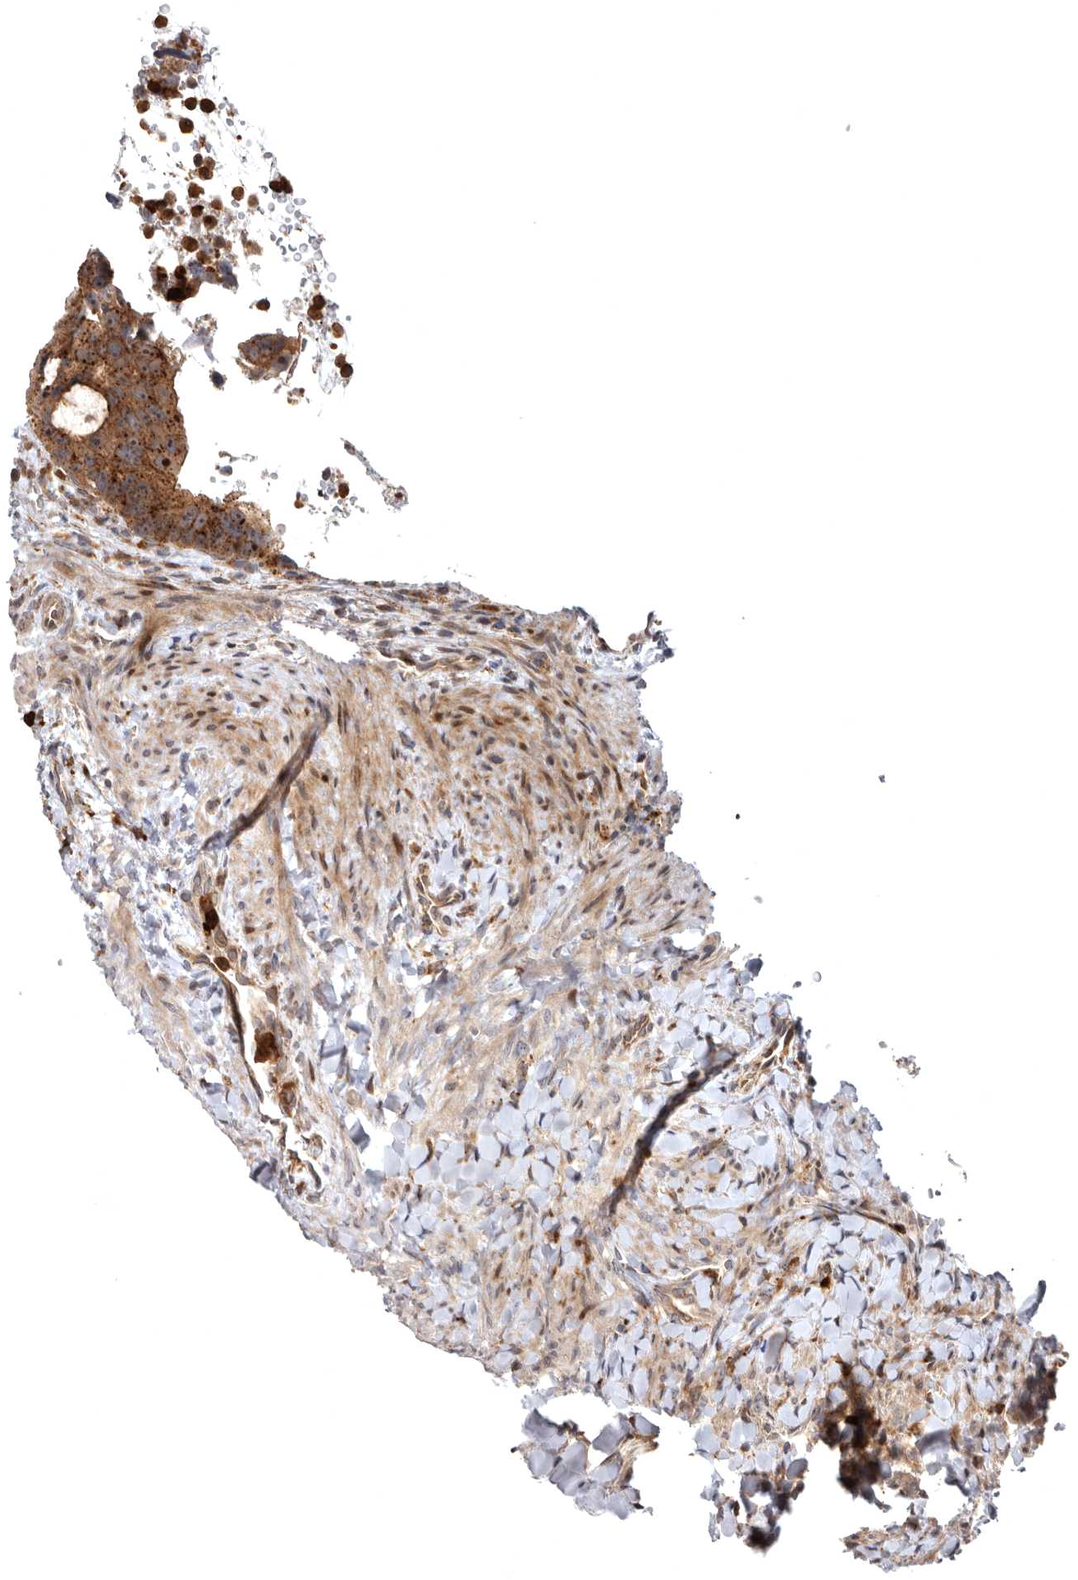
{"staining": {"intensity": "moderate", "quantity": ">75%", "location": "cytoplasmic/membranous,nuclear"}, "tissue": "colorectal cancer", "cell_type": "Tumor cells", "image_type": "cancer", "snomed": [{"axis": "morphology", "description": "Adenocarcinoma, NOS"}, {"axis": "topography", "description": "Rectum"}], "caption": "Protein analysis of adenocarcinoma (colorectal) tissue displays moderate cytoplasmic/membranous and nuclear expression in approximately >75% of tumor cells.", "gene": "FGFR4", "patient": {"sex": "male", "age": 59}}